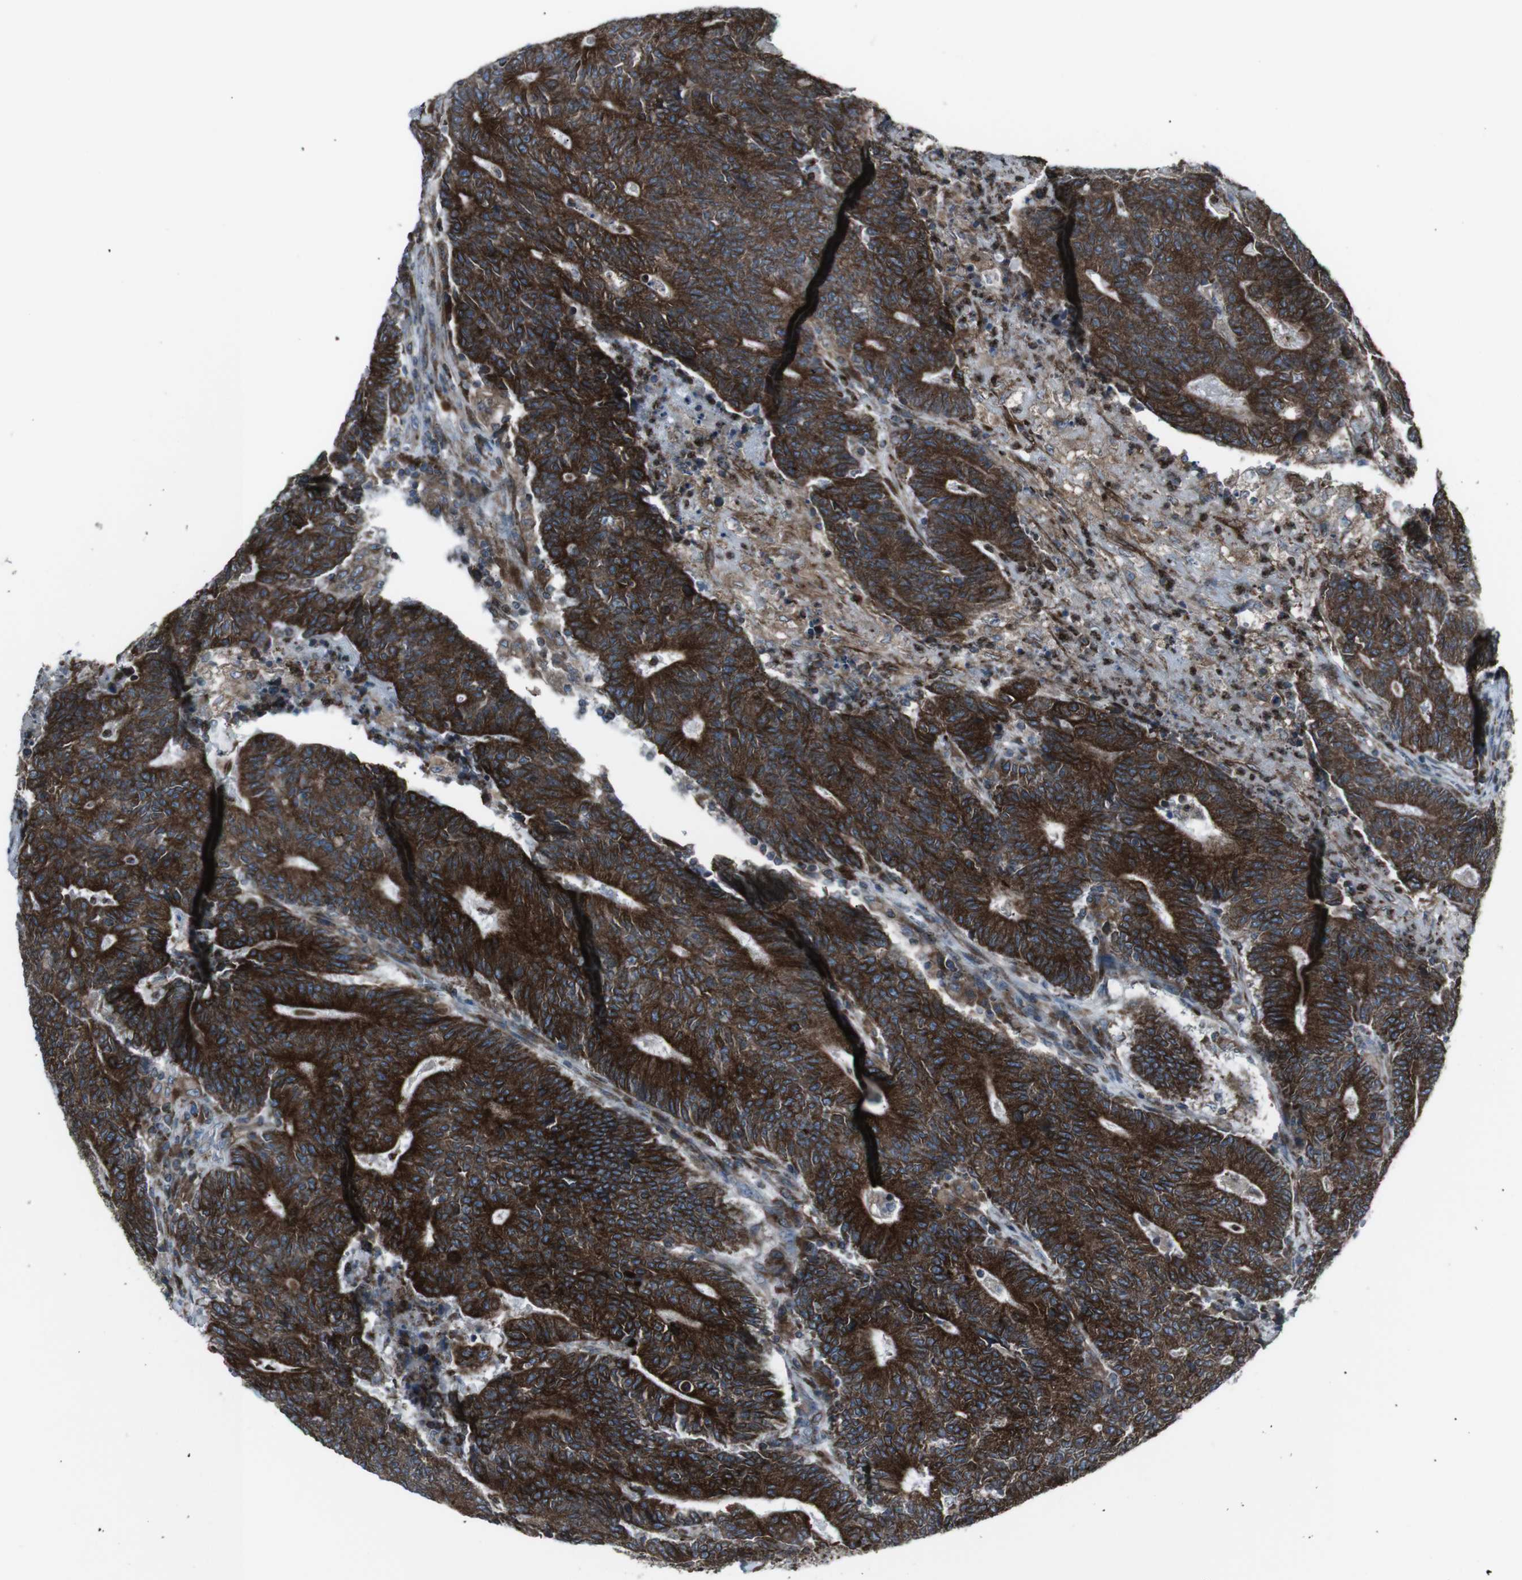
{"staining": {"intensity": "strong", "quantity": ">75%", "location": "cytoplasmic/membranous"}, "tissue": "colorectal cancer", "cell_type": "Tumor cells", "image_type": "cancer", "snomed": [{"axis": "morphology", "description": "Normal tissue, NOS"}, {"axis": "morphology", "description": "Adenocarcinoma, NOS"}, {"axis": "topography", "description": "Colon"}], "caption": "Human colorectal cancer stained for a protein (brown) displays strong cytoplasmic/membranous positive staining in about >75% of tumor cells.", "gene": "LNPK", "patient": {"sex": "female", "age": 75}}